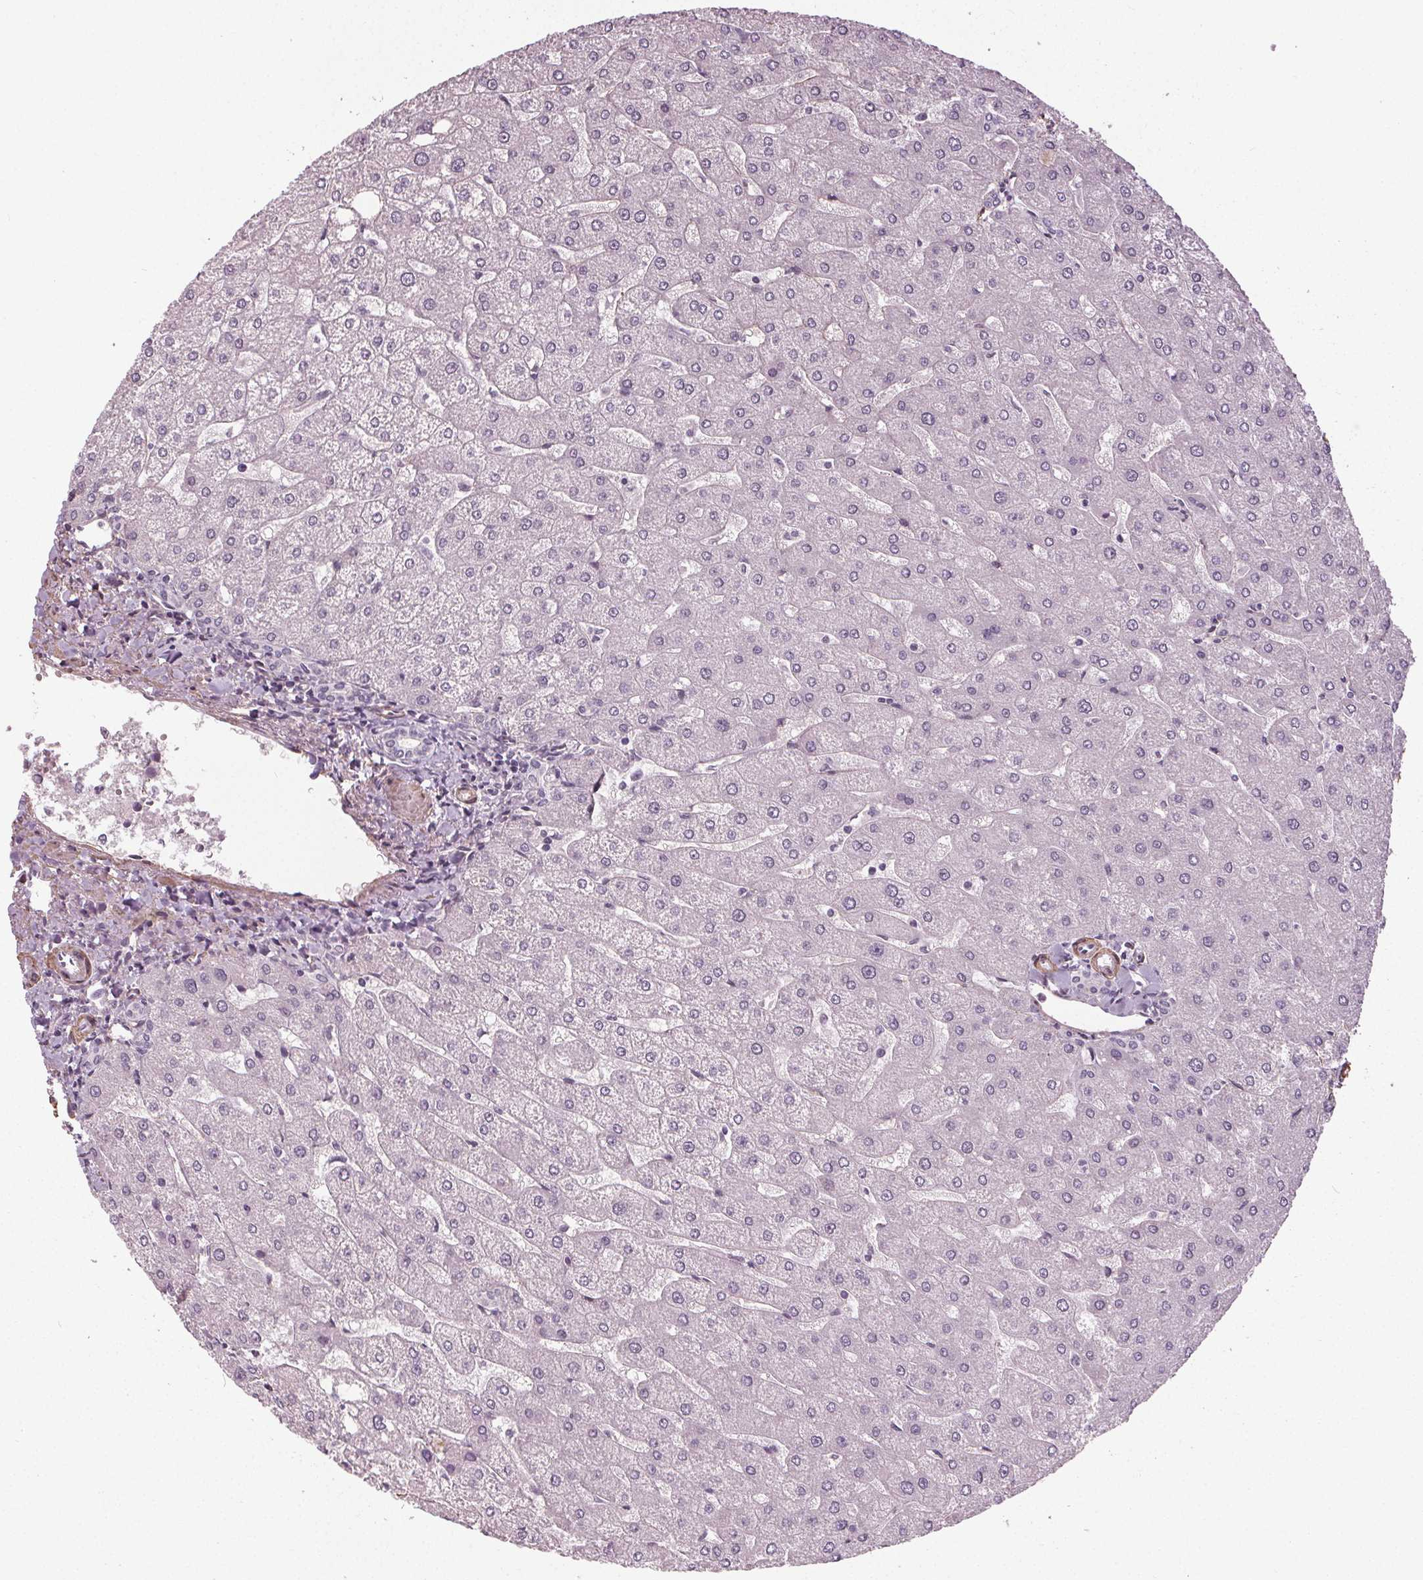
{"staining": {"intensity": "negative", "quantity": "none", "location": "none"}, "tissue": "liver", "cell_type": "Cholangiocytes", "image_type": "normal", "snomed": [{"axis": "morphology", "description": "Normal tissue, NOS"}, {"axis": "topography", "description": "Liver"}], "caption": "The histopathology image shows no staining of cholangiocytes in normal liver.", "gene": "PKP1", "patient": {"sex": "male", "age": 67}}